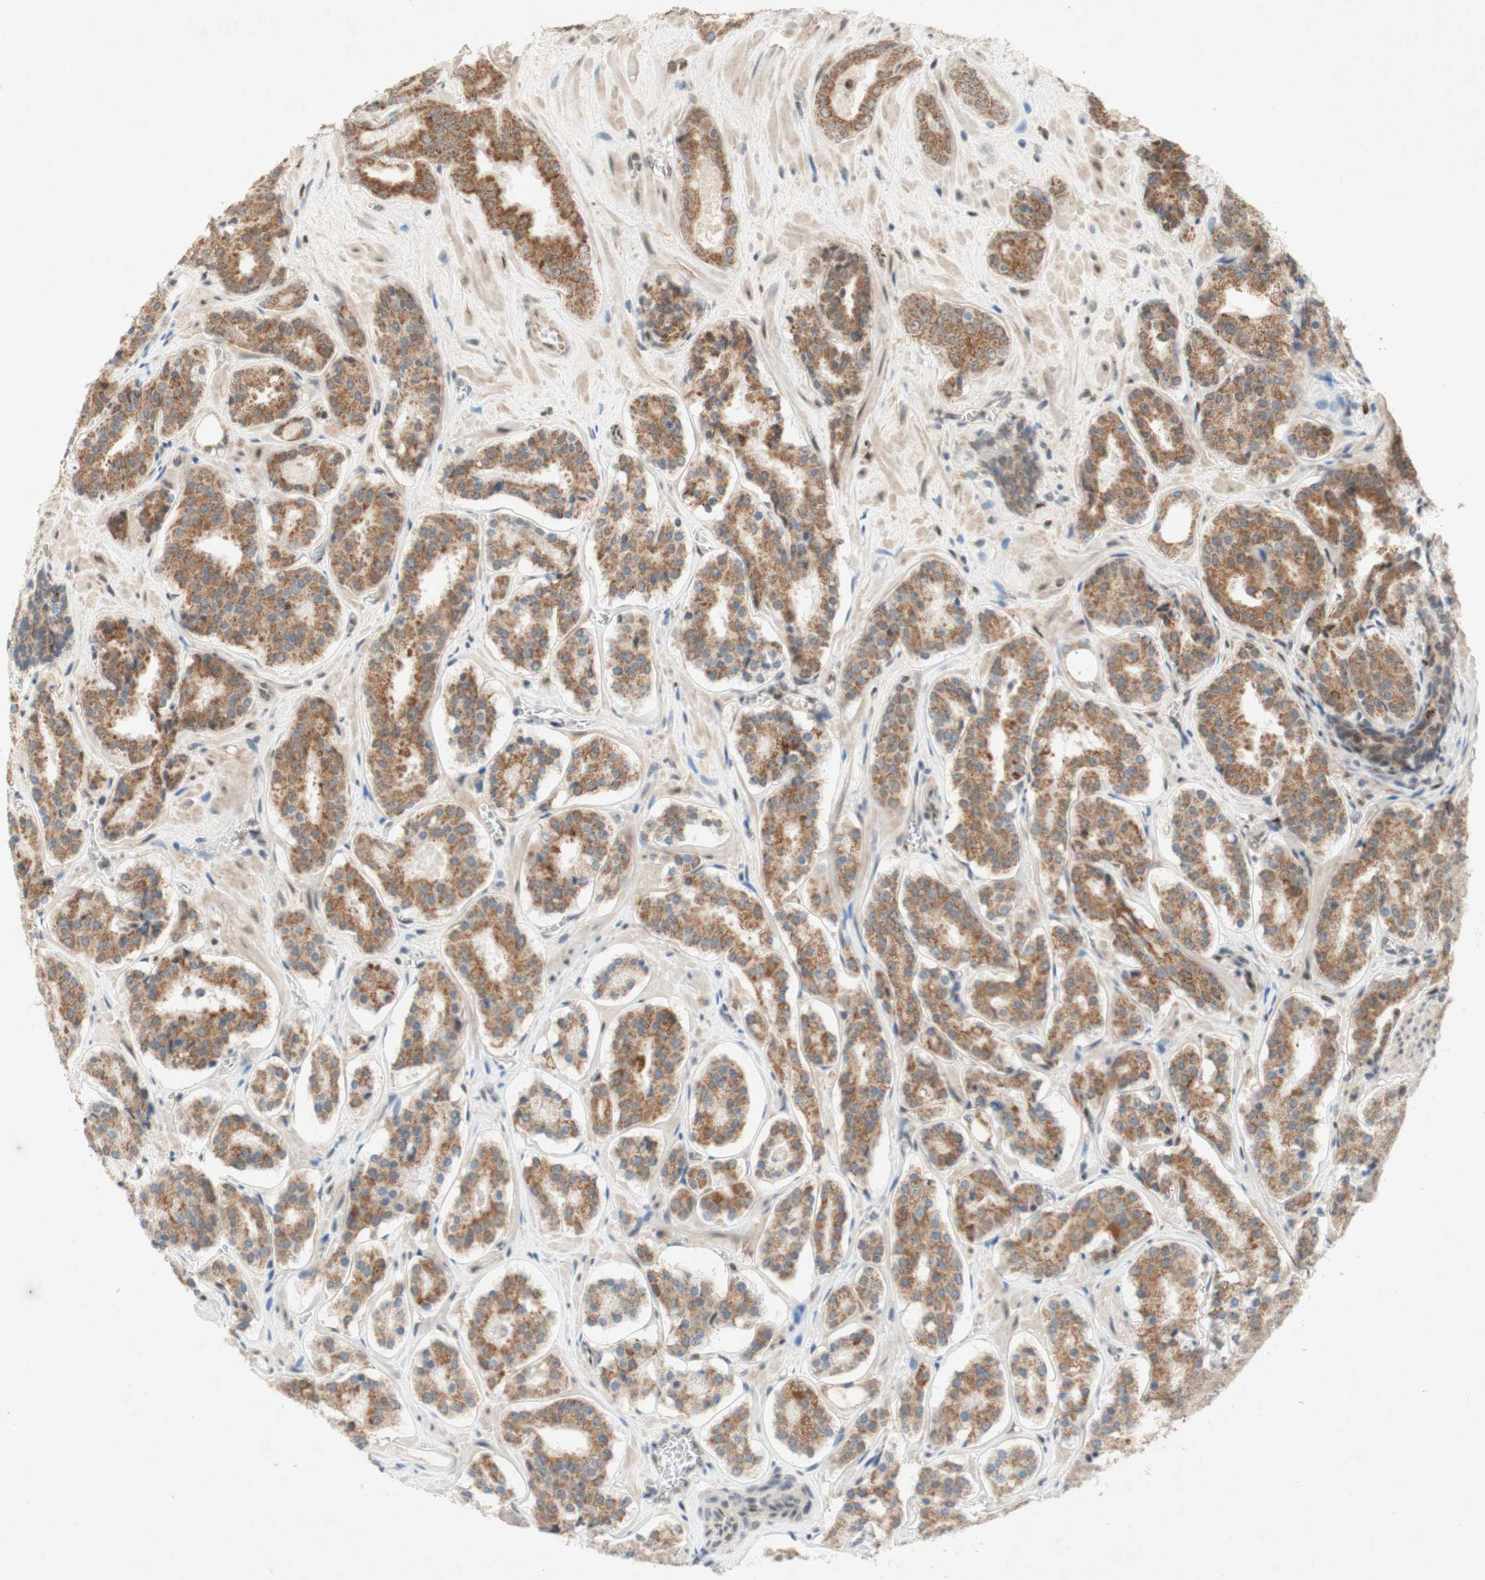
{"staining": {"intensity": "moderate", "quantity": ">75%", "location": "cytoplasmic/membranous"}, "tissue": "prostate cancer", "cell_type": "Tumor cells", "image_type": "cancer", "snomed": [{"axis": "morphology", "description": "Adenocarcinoma, High grade"}, {"axis": "topography", "description": "Prostate"}], "caption": "The micrograph shows immunohistochemical staining of high-grade adenocarcinoma (prostate). There is moderate cytoplasmic/membranous staining is present in approximately >75% of tumor cells. The protein is shown in brown color, while the nuclei are stained blue.", "gene": "DNMT3A", "patient": {"sex": "male", "age": 60}}